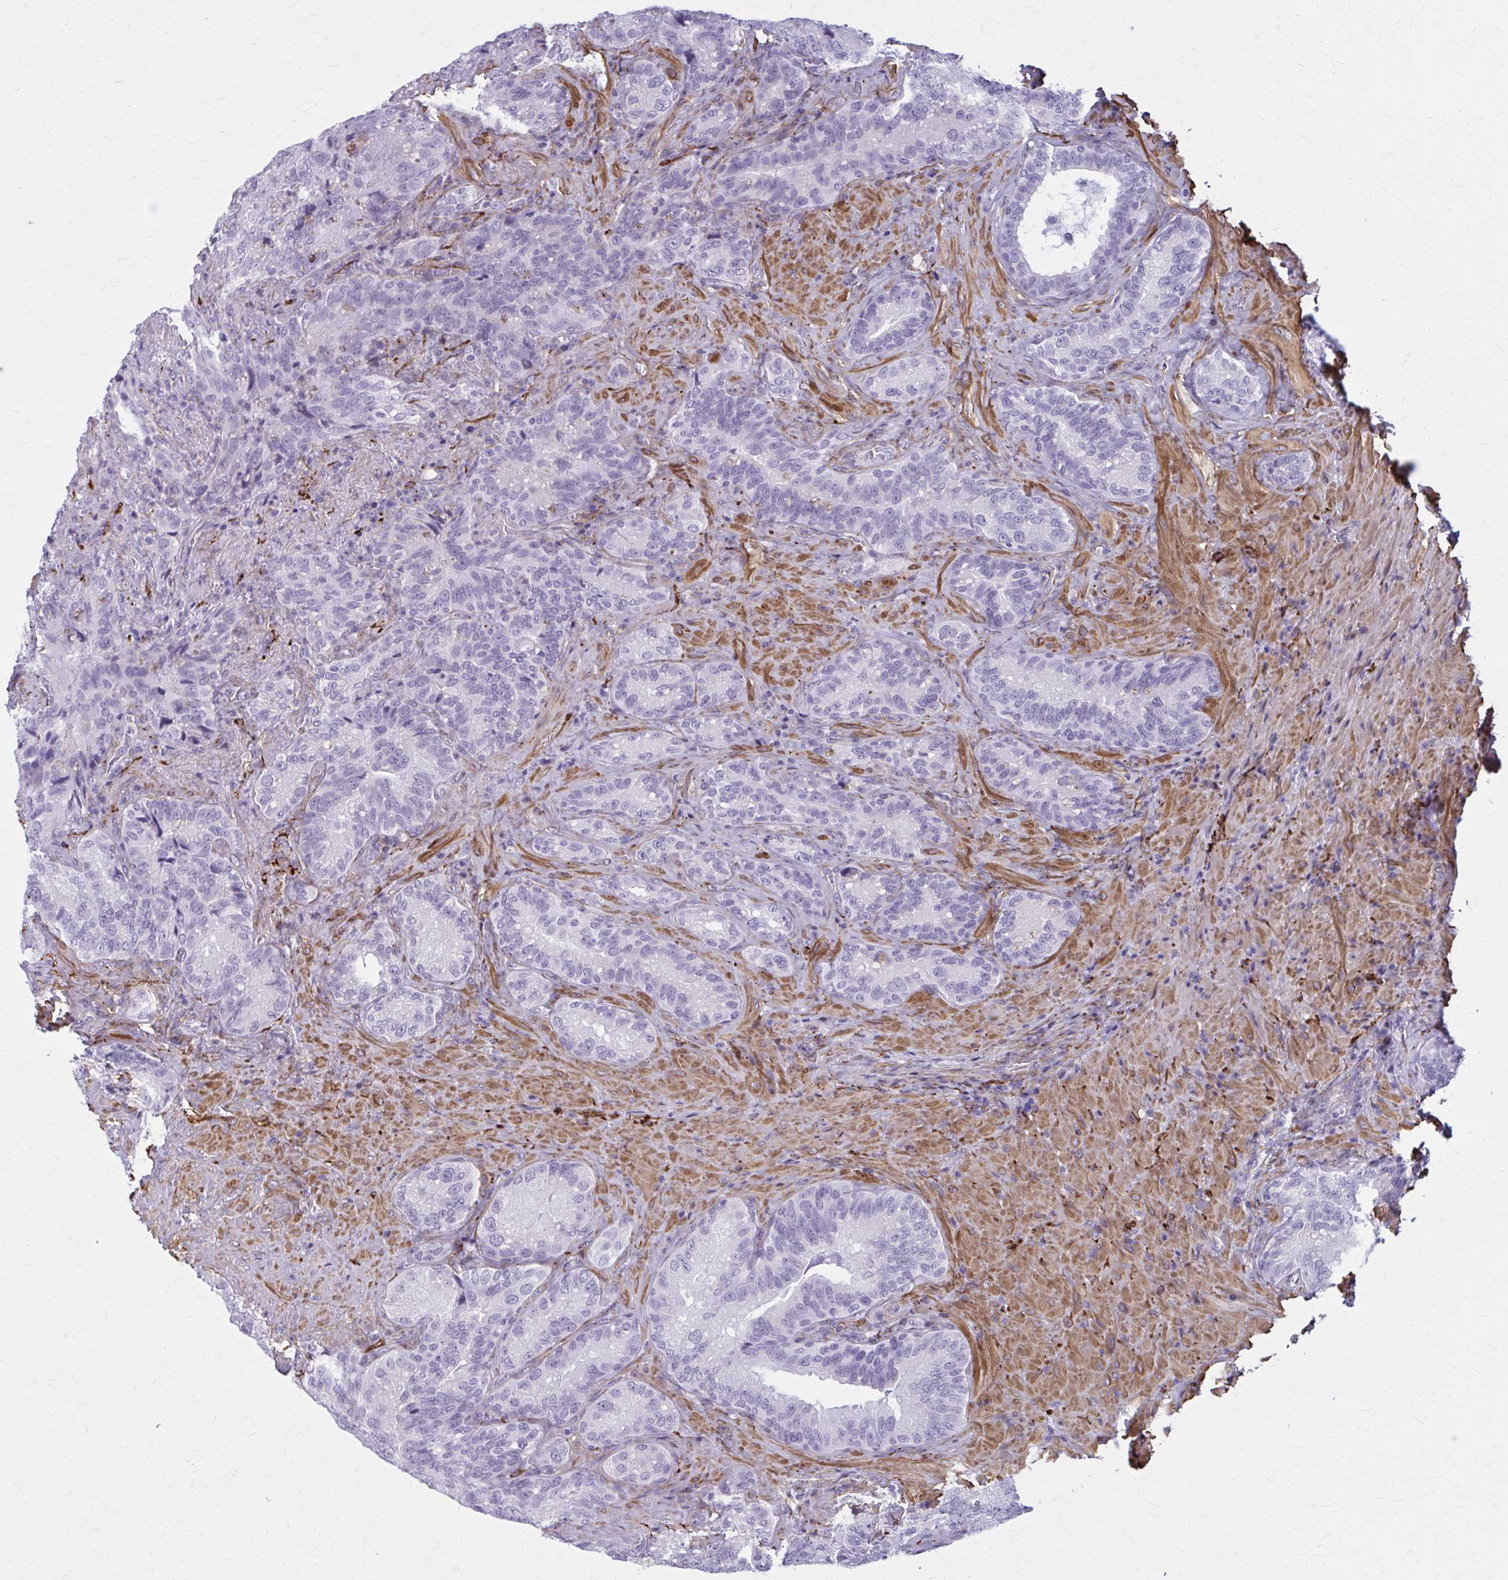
{"staining": {"intensity": "negative", "quantity": "none", "location": "none"}, "tissue": "seminal vesicle", "cell_type": "Glandular cells", "image_type": "normal", "snomed": [{"axis": "morphology", "description": "Normal tissue, NOS"}, {"axis": "topography", "description": "Seminal veicle"}], "caption": "A high-resolution histopathology image shows immunohistochemistry (IHC) staining of benign seminal vesicle, which exhibits no significant expression in glandular cells. The staining was performed using DAB (3,3'-diaminobenzidine) to visualize the protein expression in brown, while the nuclei were stained in blue with hematoxylin (Magnification: 20x).", "gene": "AKAP12", "patient": {"sex": "male", "age": 68}}